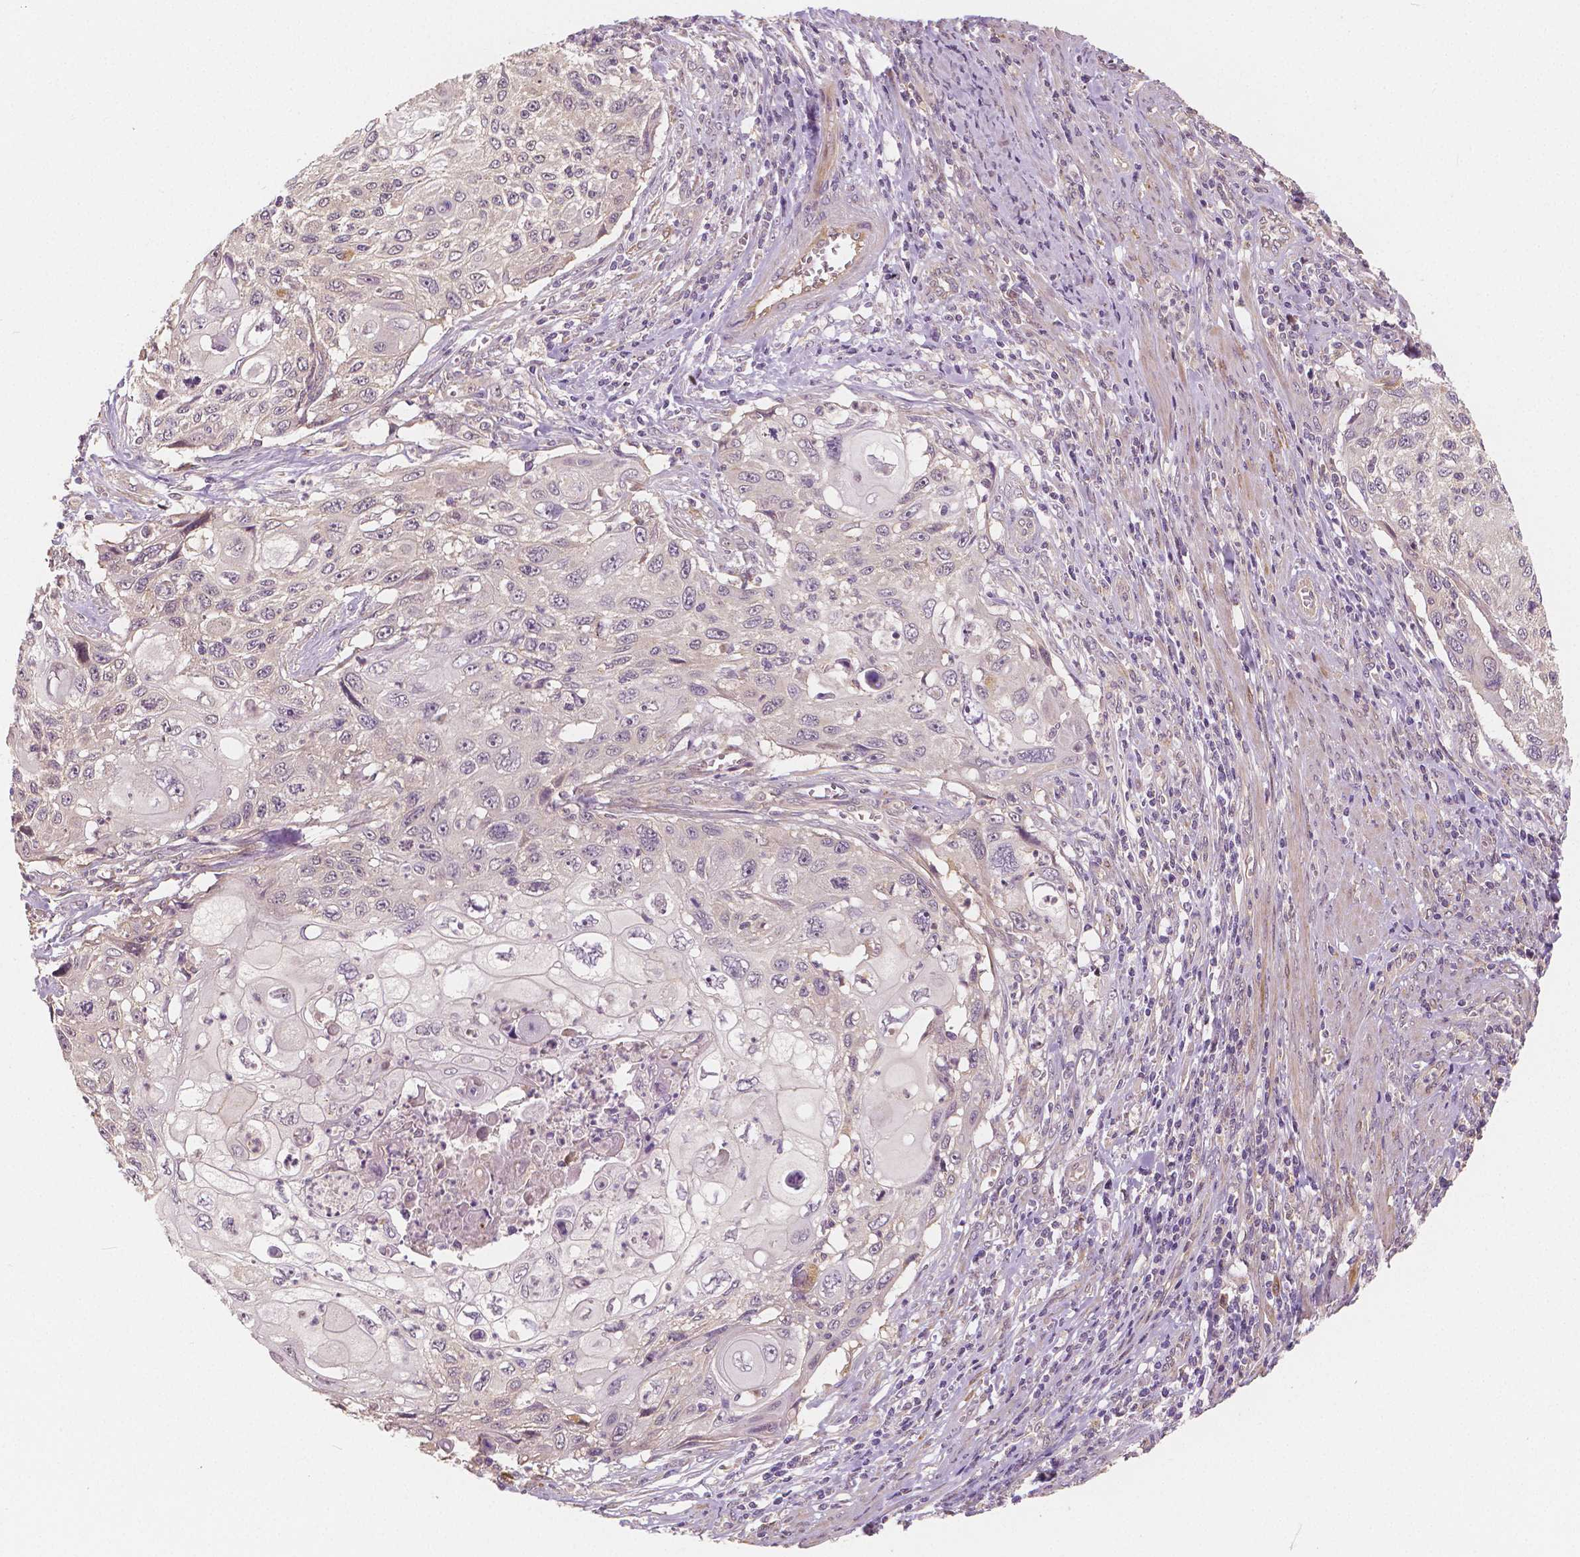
{"staining": {"intensity": "negative", "quantity": "none", "location": "none"}, "tissue": "cervical cancer", "cell_type": "Tumor cells", "image_type": "cancer", "snomed": [{"axis": "morphology", "description": "Squamous cell carcinoma, NOS"}, {"axis": "topography", "description": "Cervix"}], "caption": "Immunohistochemistry (IHC) of cervical cancer displays no staining in tumor cells.", "gene": "SNX12", "patient": {"sex": "female", "age": 70}}